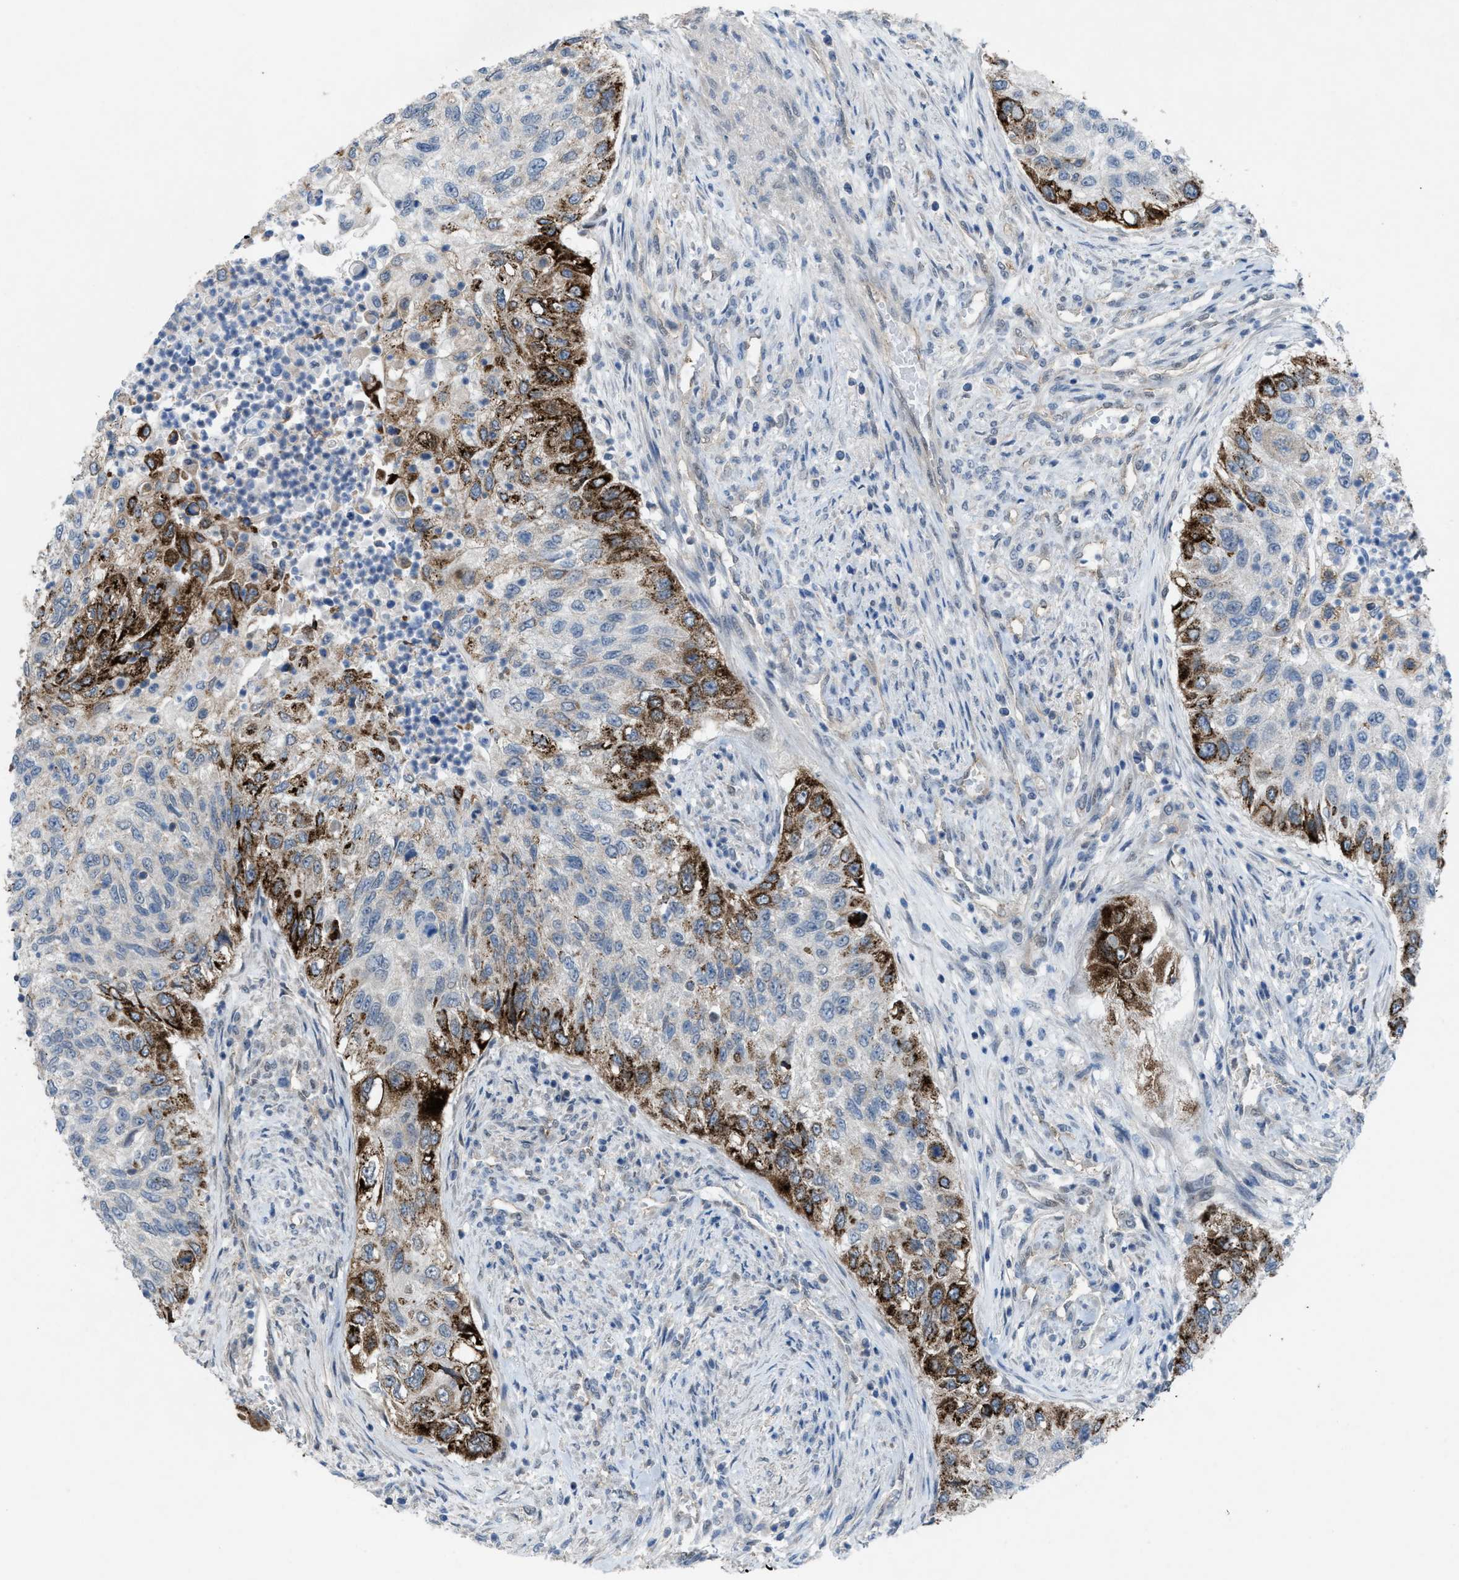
{"staining": {"intensity": "strong", "quantity": "<25%", "location": "cytoplasmic/membranous"}, "tissue": "urothelial cancer", "cell_type": "Tumor cells", "image_type": "cancer", "snomed": [{"axis": "morphology", "description": "Urothelial carcinoma, High grade"}, {"axis": "topography", "description": "Urinary bladder"}], "caption": "Urothelial carcinoma (high-grade) stained with a brown dye displays strong cytoplasmic/membranous positive expression in approximately <25% of tumor cells.", "gene": "PLAA", "patient": {"sex": "female", "age": 60}}